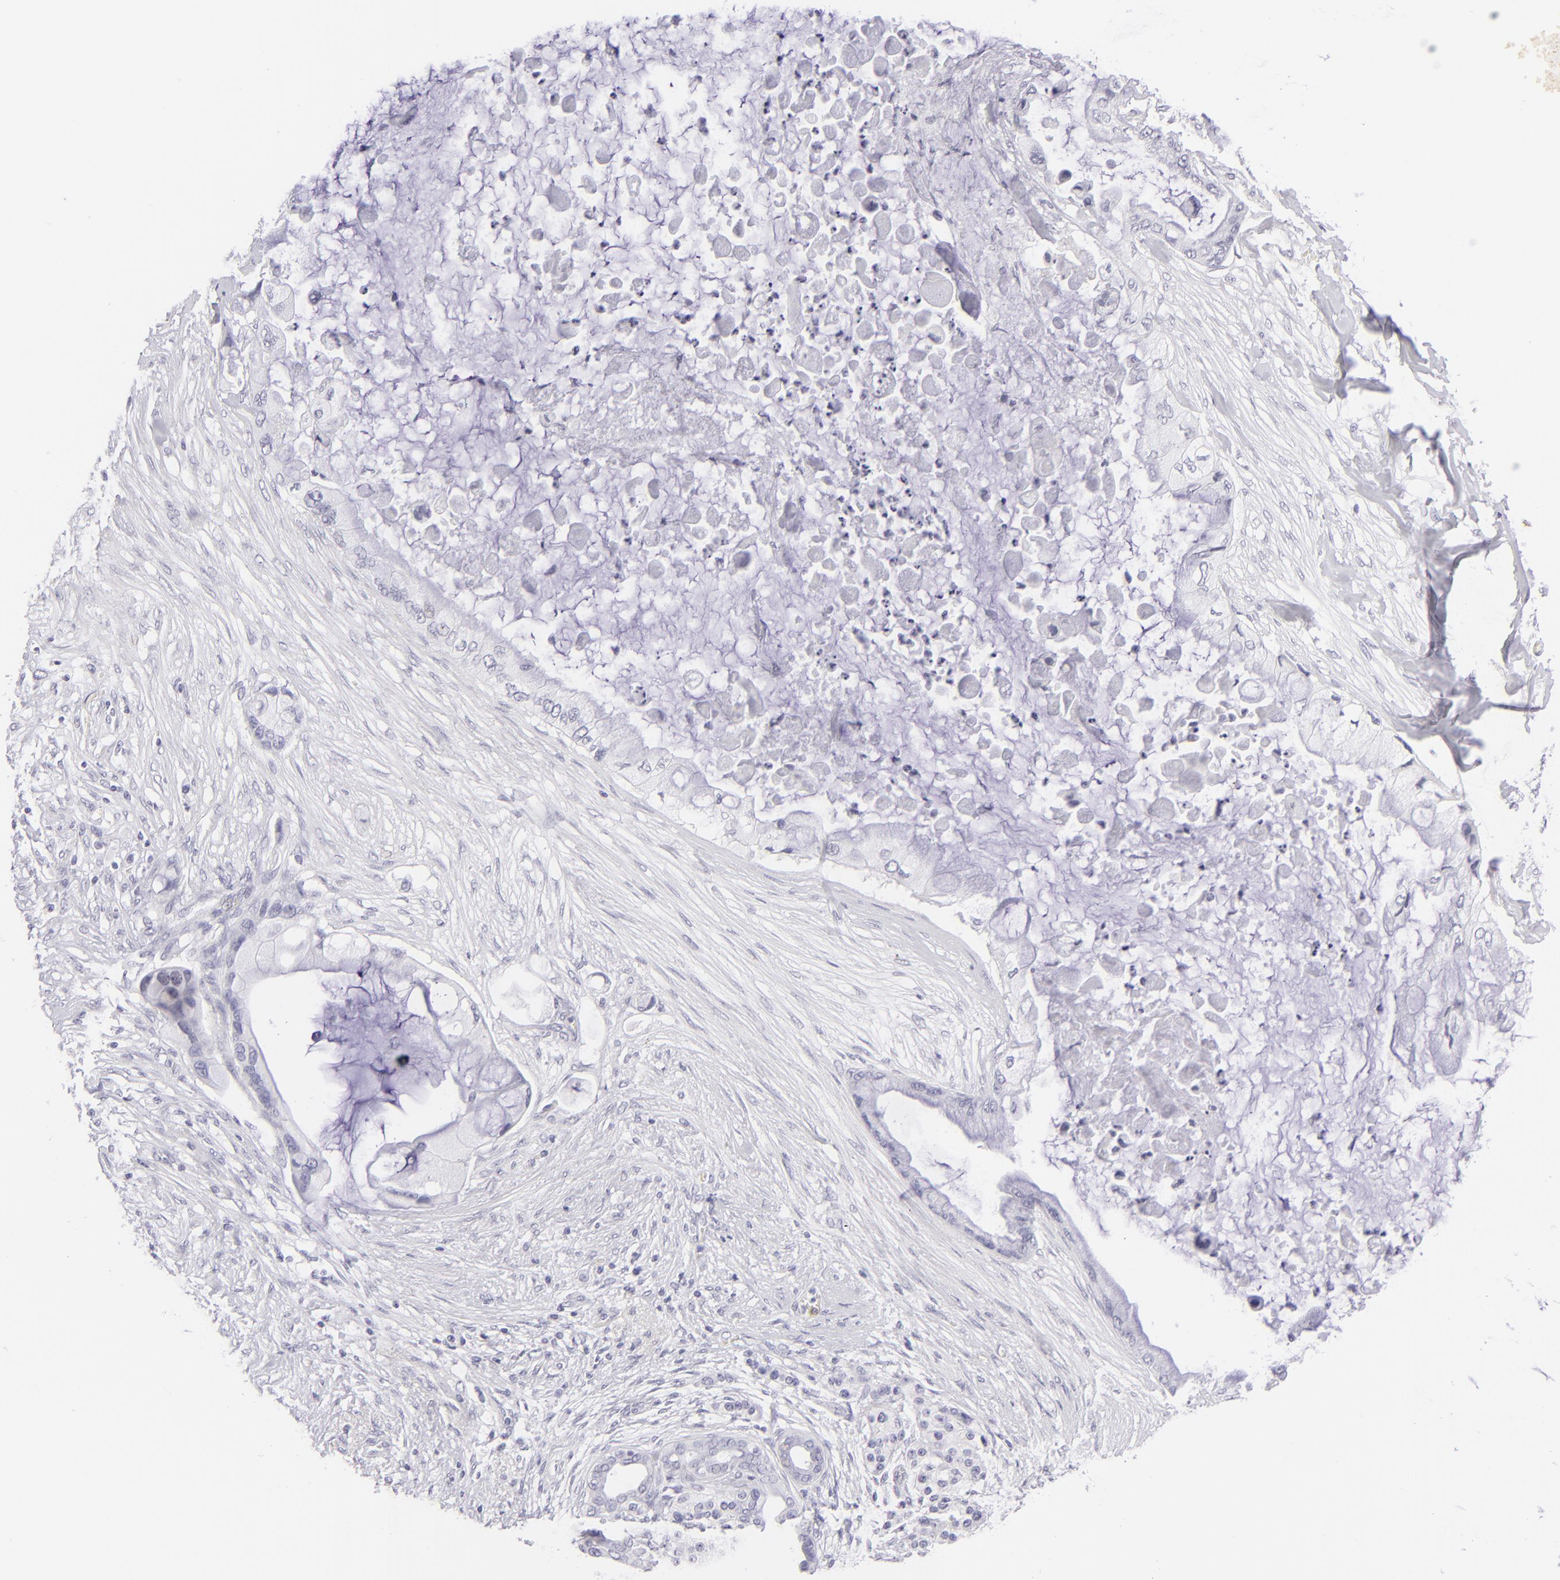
{"staining": {"intensity": "negative", "quantity": "none", "location": "none"}, "tissue": "pancreatic cancer", "cell_type": "Tumor cells", "image_type": "cancer", "snomed": [{"axis": "morphology", "description": "Adenocarcinoma, NOS"}, {"axis": "topography", "description": "Pancreas"}], "caption": "A histopathology image of adenocarcinoma (pancreatic) stained for a protein reveals no brown staining in tumor cells.", "gene": "FCER2", "patient": {"sex": "female", "age": 59}}